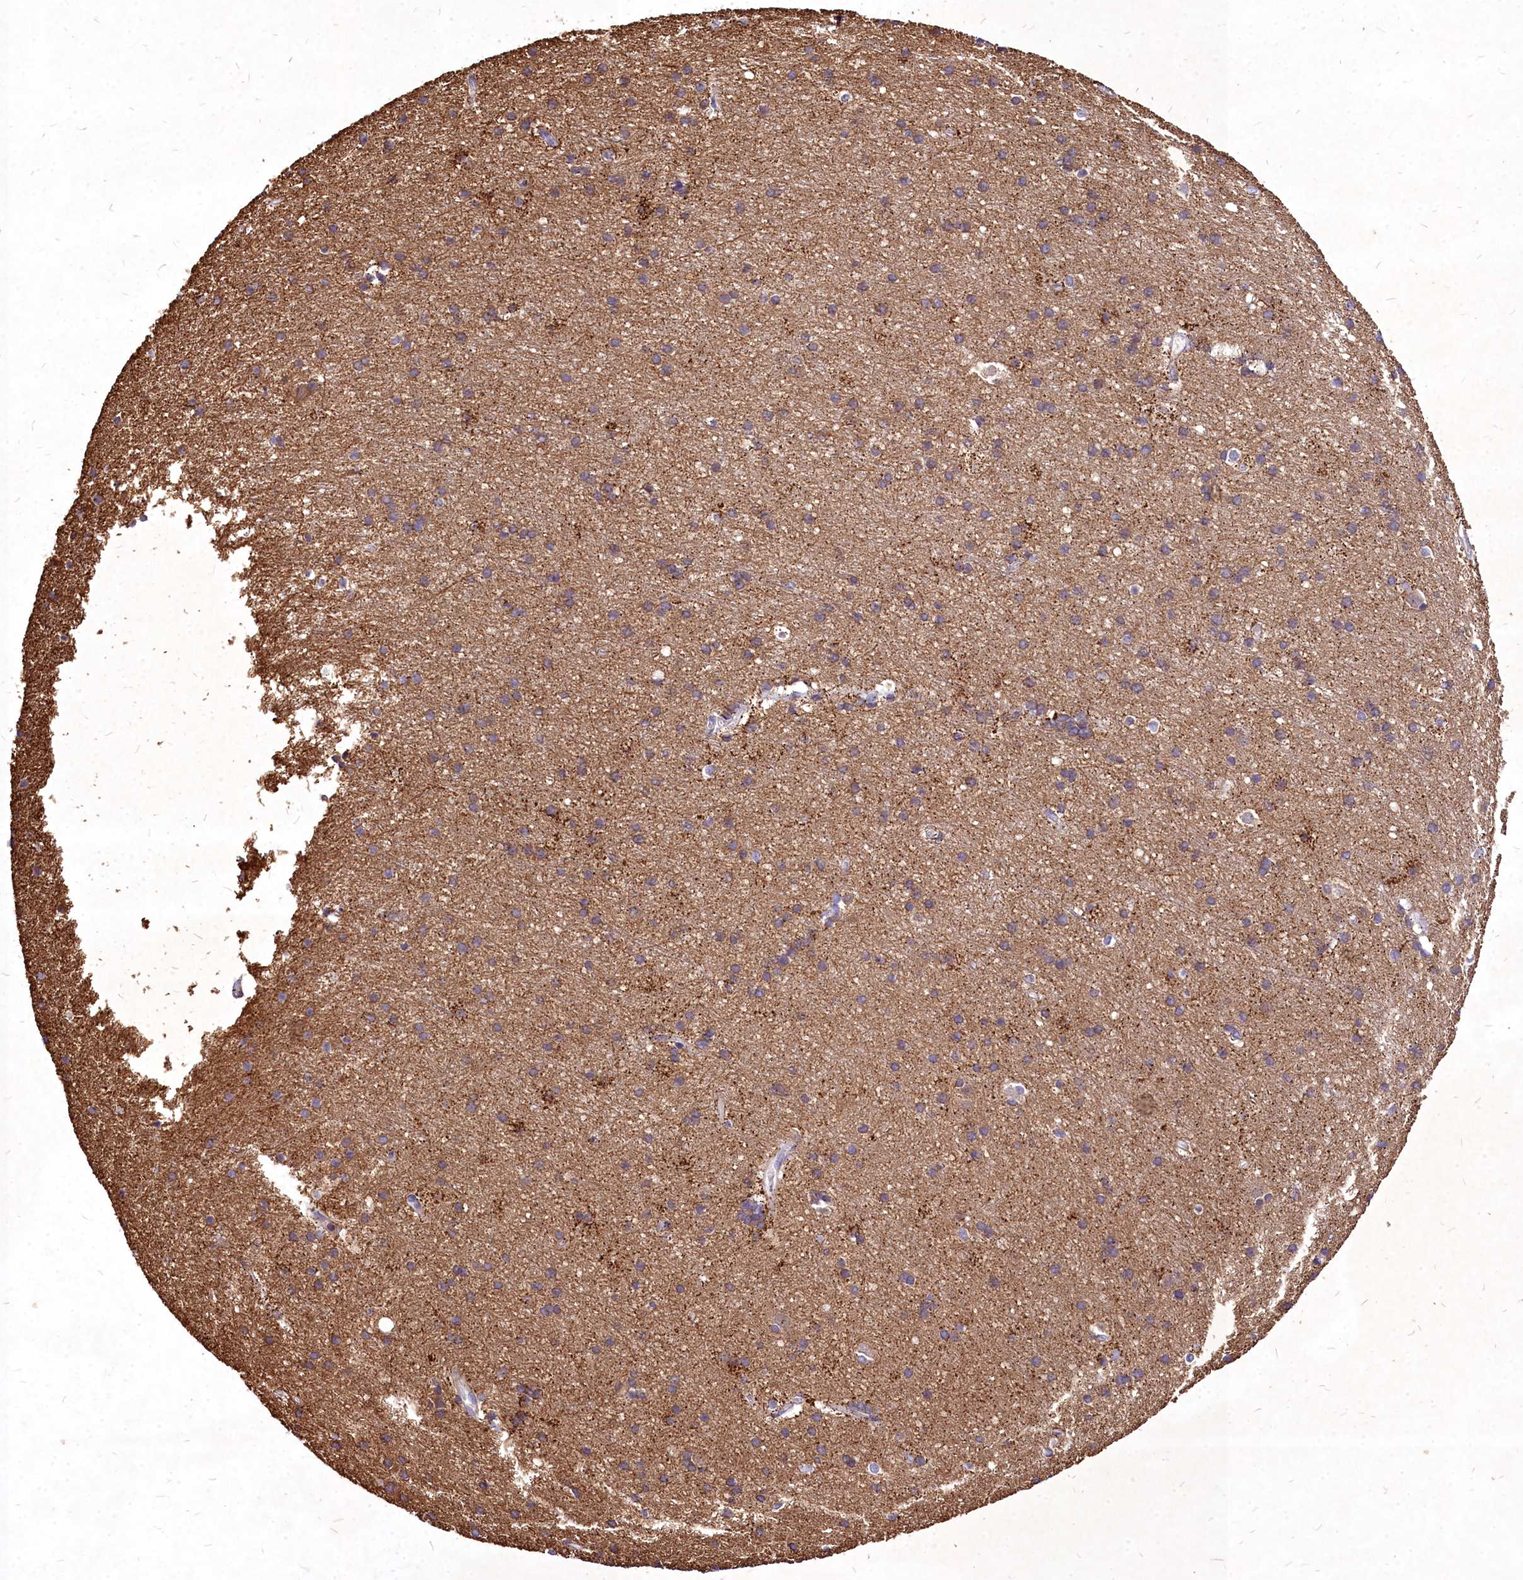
{"staining": {"intensity": "moderate", "quantity": "25%-75%", "location": "cytoplasmic/membranous"}, "tissue": "cerebral cortex", "cell_type": "Endothelial cells", "image_type": "normal", "snomed": [{"axis": "morphology", "description": "Normal tissue, NOS"}, {"axis": "topography", "description": "Cerebral cortex"}], "caption": "Immunohistochemistry histopathology image of normal cerebral cortex stained for a protein (brown), which demonstrates medium levels of moderate cytoplasmic/membranous positivity in approximately 25%-75% of endothelial cells.", "gene": "SKA1", "patient": {"sex": "male", "age": 54}}